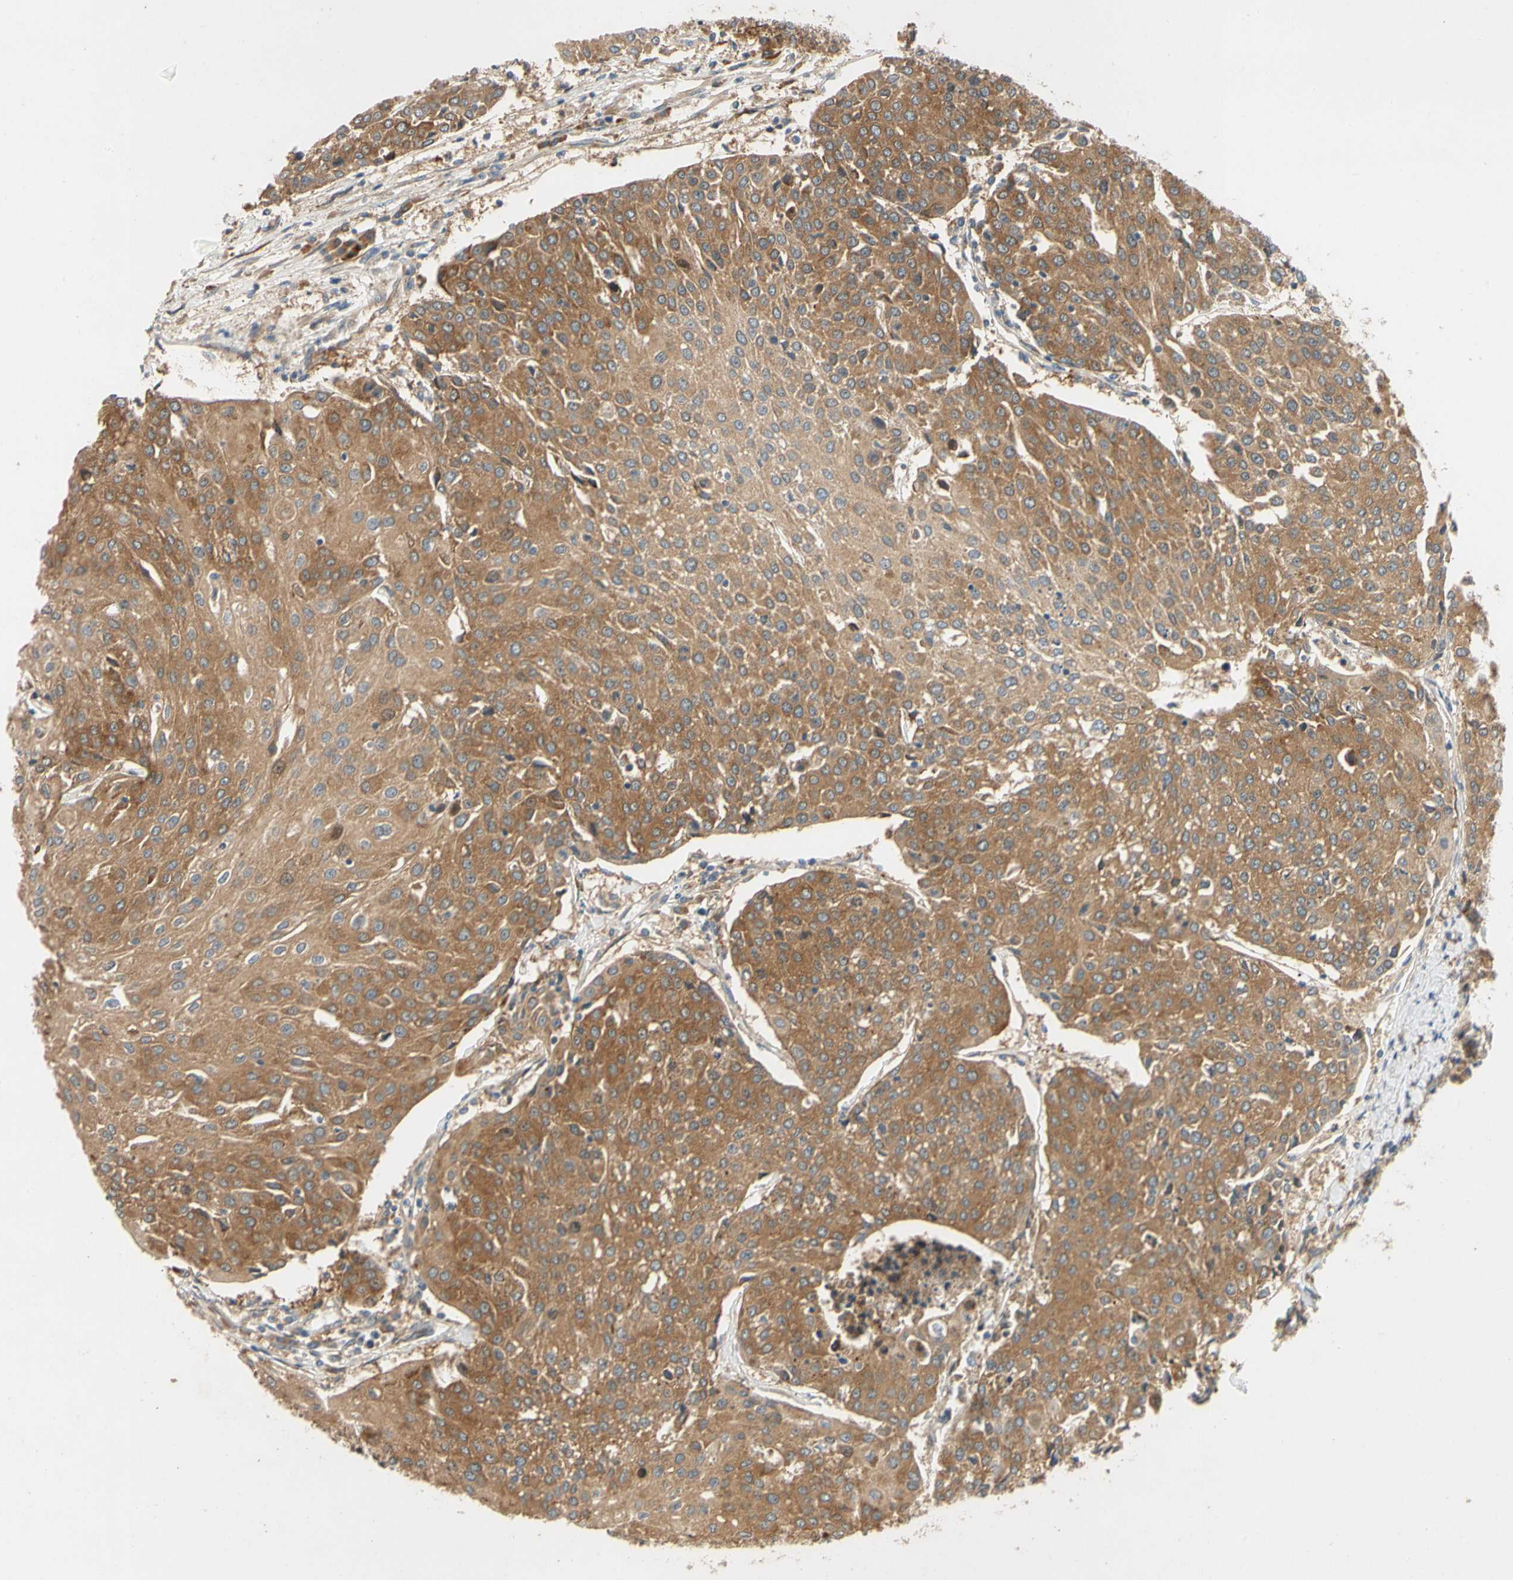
{"staining": {"intensity": "moderate", "quantity": ">75%", "location": "cytoplasmic/membranous"}, "tissue": "urothelial cancer", "cell_type": "Tumor cells", "image_type": "cancer", "snomed": [{"axis": "morphology", "description": "Urothelial carcinoma, High grade"}, {"axis": "topography", "description": "Urinary bladder"}], "caption": "Protein expression by immunohistochemistry exhibits moderate cytoplasmic/membranous expression in about >75% of tumor cells in urothelial cancer. (Brightfield microscopy of DAB IHC at high magnification).", "gene": "TDRP", "patient": {"sex": "female", "age": 85}}